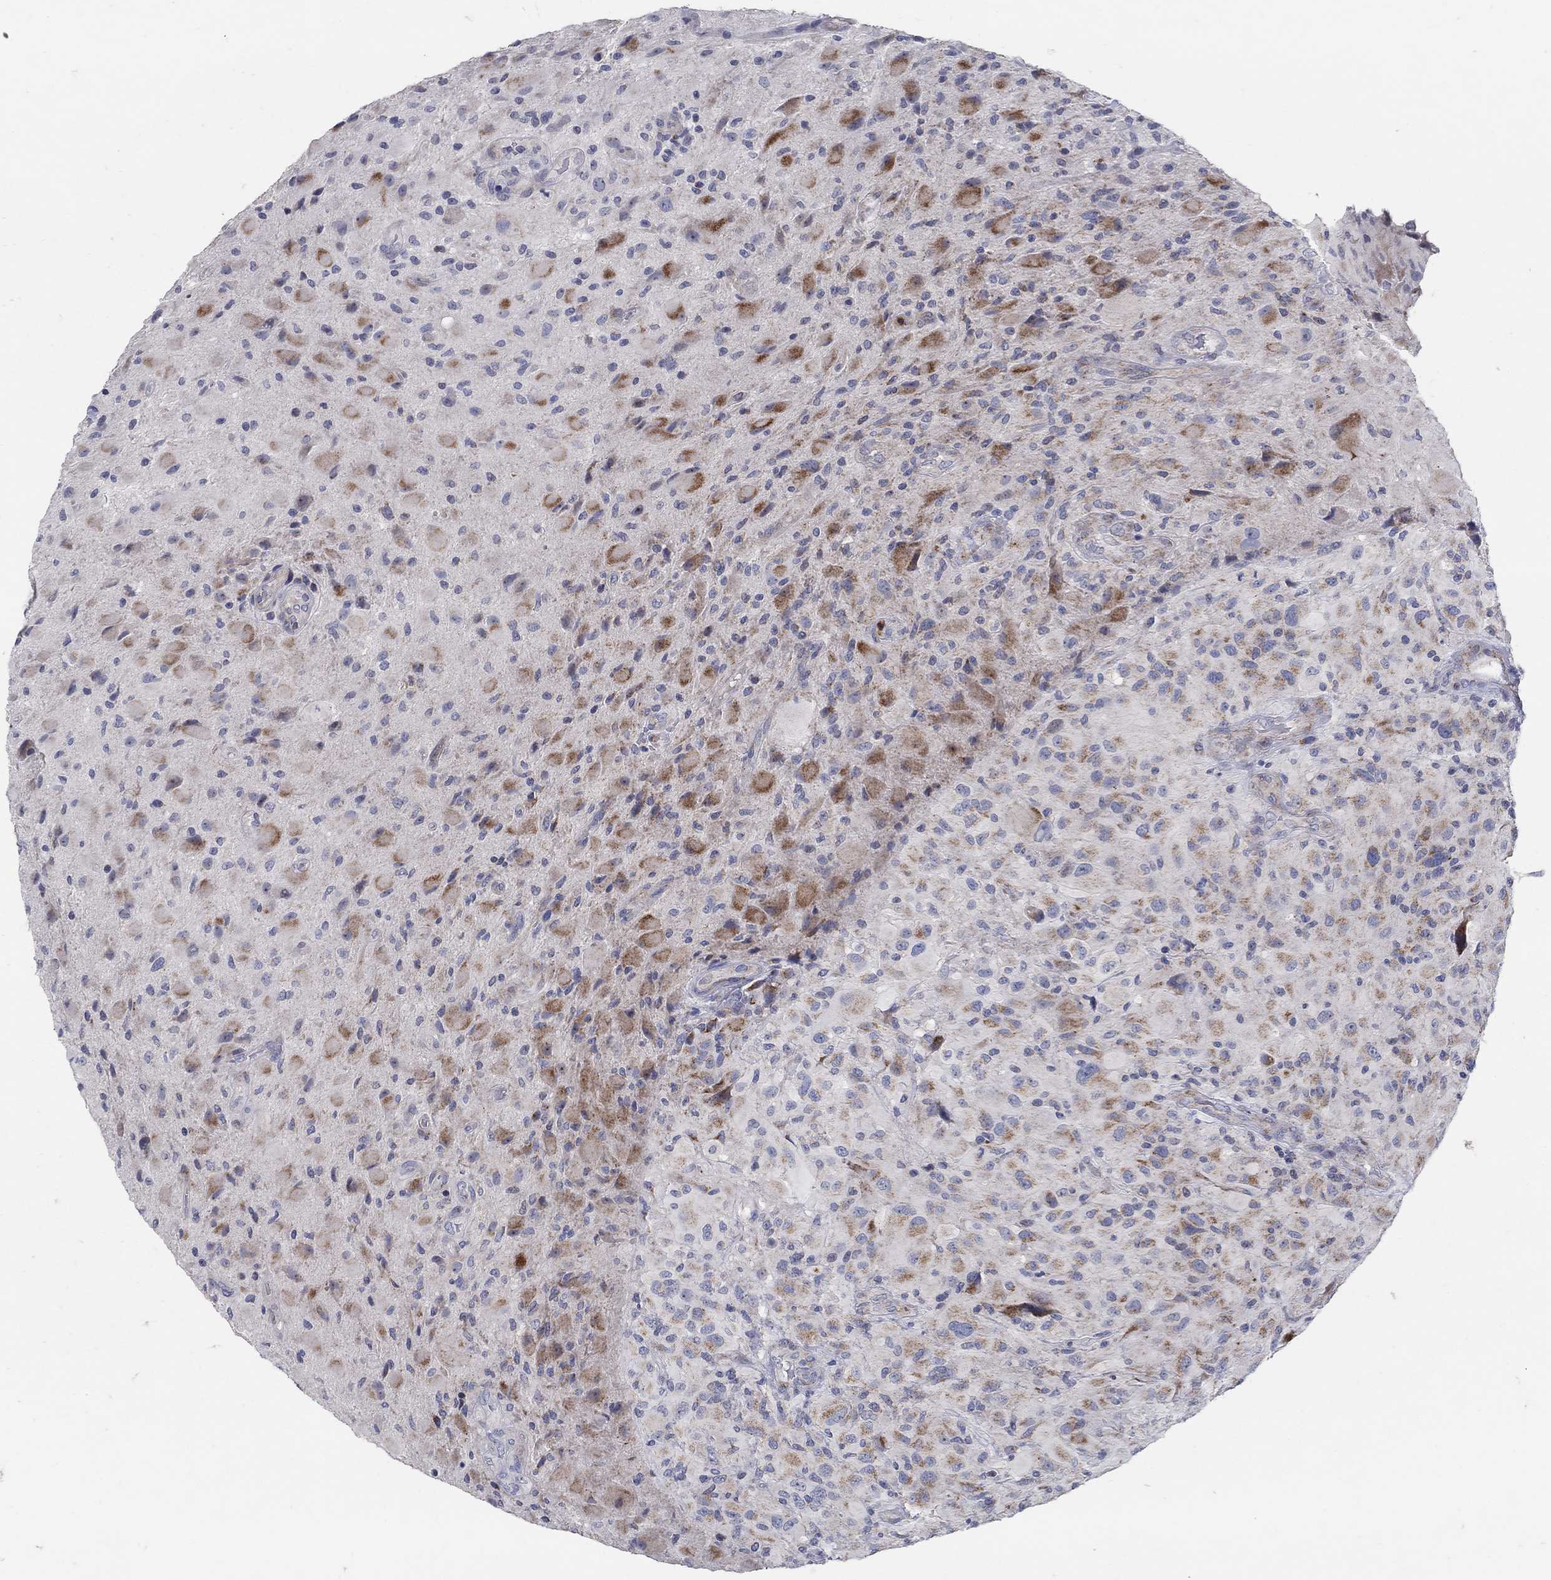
{"staining": {"intensity": "moderate", "quantity": "25%-75%", "location": "cytoplasmic/membranous"}, "tissue": "glioma", "cell_type": "Tumor cells", "image_type": "cancer", "snomed": [{"axis": "morphology", "description": "Glioma, malignant, High grade"}, {"axis": "topography", "description": "Cerebral cortex"}], "caption": "Immunohistochemistry (IHC) of human malignant glioma (high-grade) demonstrates medium levels of moderate cytoplasmic/membranous positivity in approximately 25%-75% of tumor cells.", "gene": "HMX2", "patient": {"sex": "male", "age": 35}}